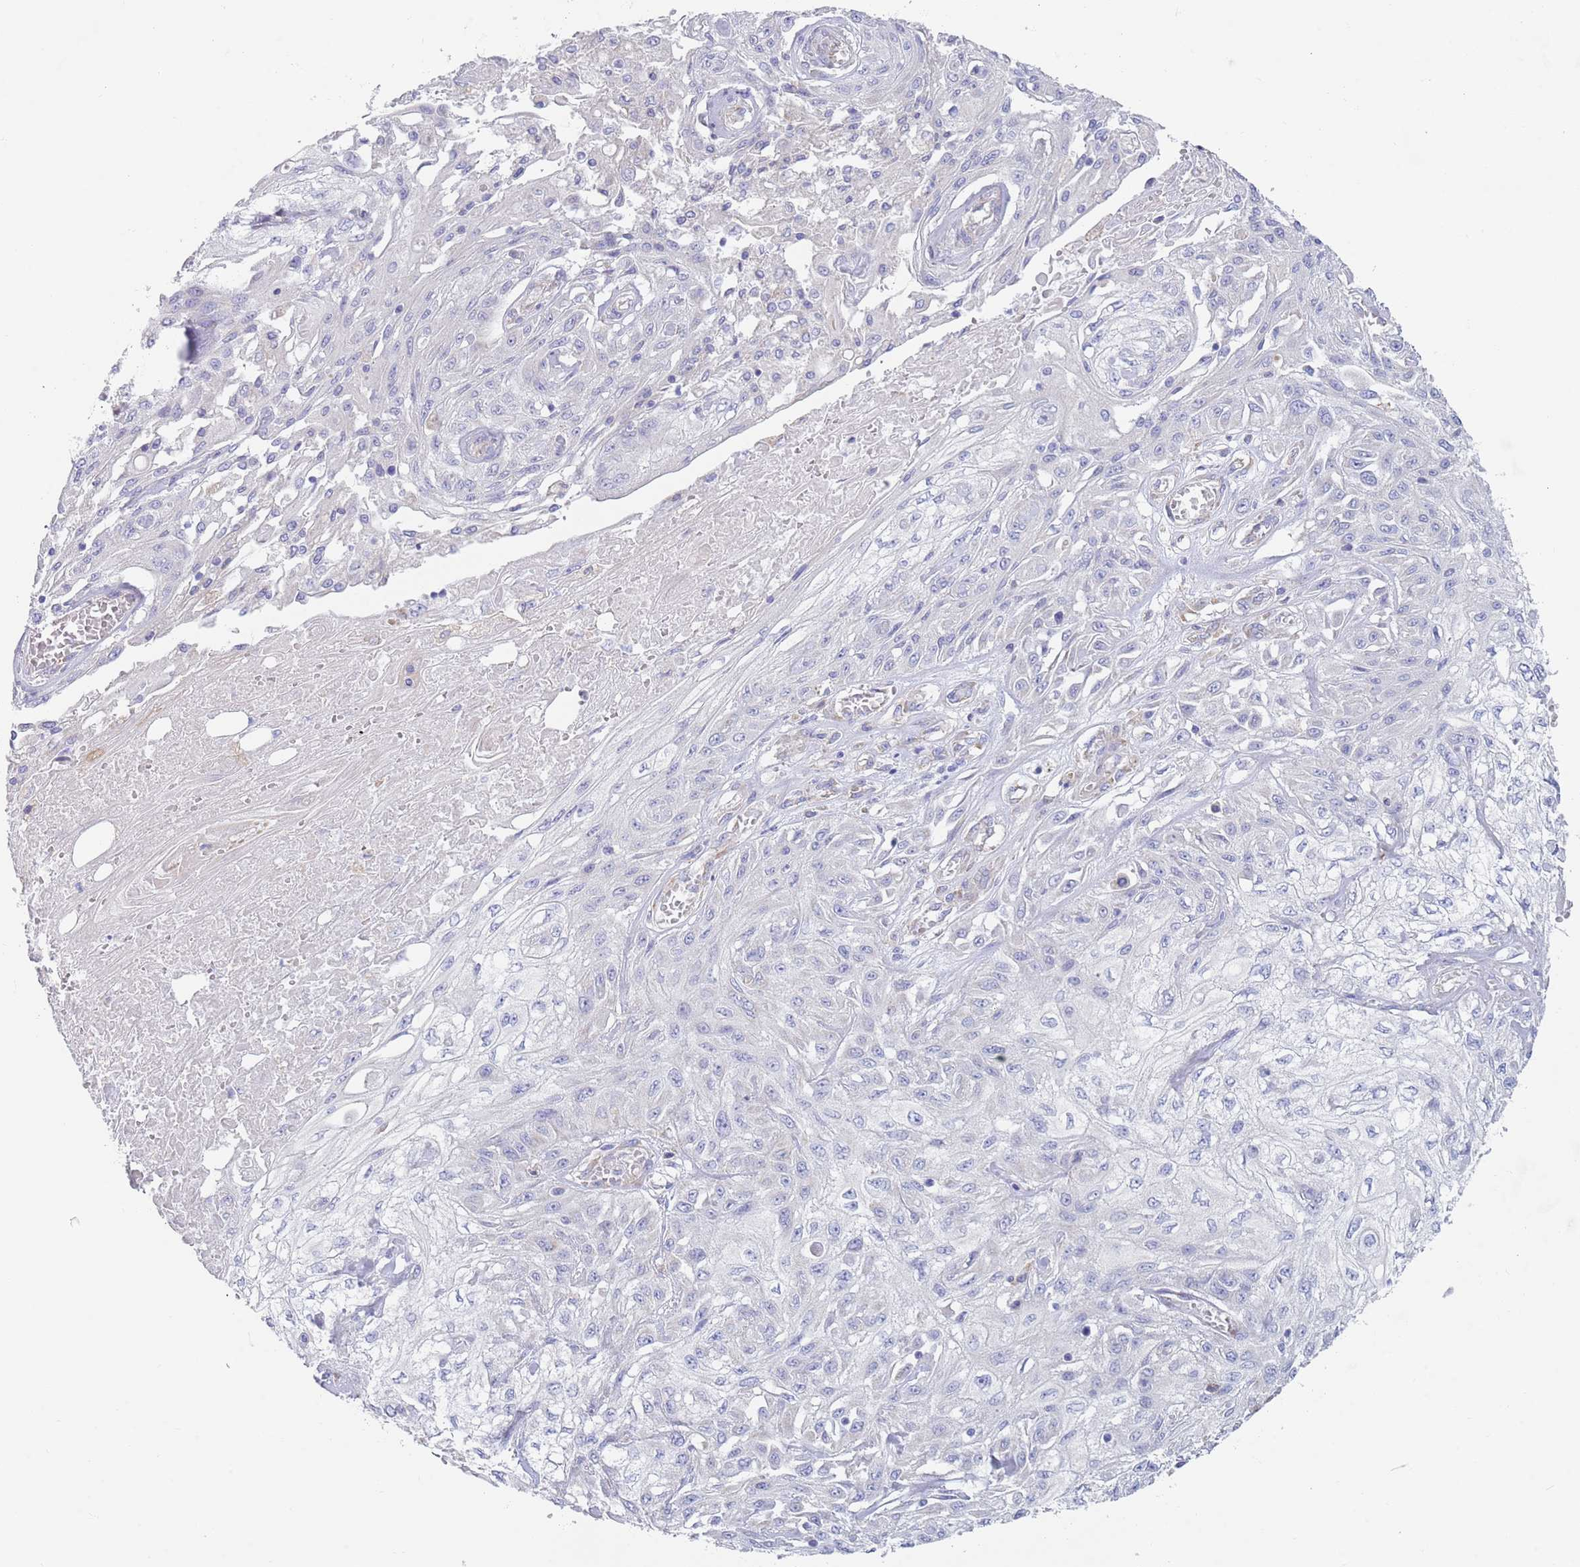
{"staining": {"intensity": "negative", "quantity": "none", "location": "none"}, "tissue": "skin cancer", "cell_type": "Tumor cells", "image_type": "cancer", "snomed": [{"axis": "morphology", "description": "Squamous cell carcinoma, NOS"}, {"axis": "morphology", "description": "Squamous cell carcinoma, metastatic, NOS"}, {"axis": "topography", "description": "Skin"}, {"axis": "topography", "description": "Lymph node"}], "caption": "Immunohistochemistry (IHC) image of neoplastic tissue: skin cancer stained with DAB (3,3'-diaminobenzidine) demonstrates no significant protein positivity in tumor cells.", "gene": "CCDC149", "patient": {"sex": "male", "age": 75}}